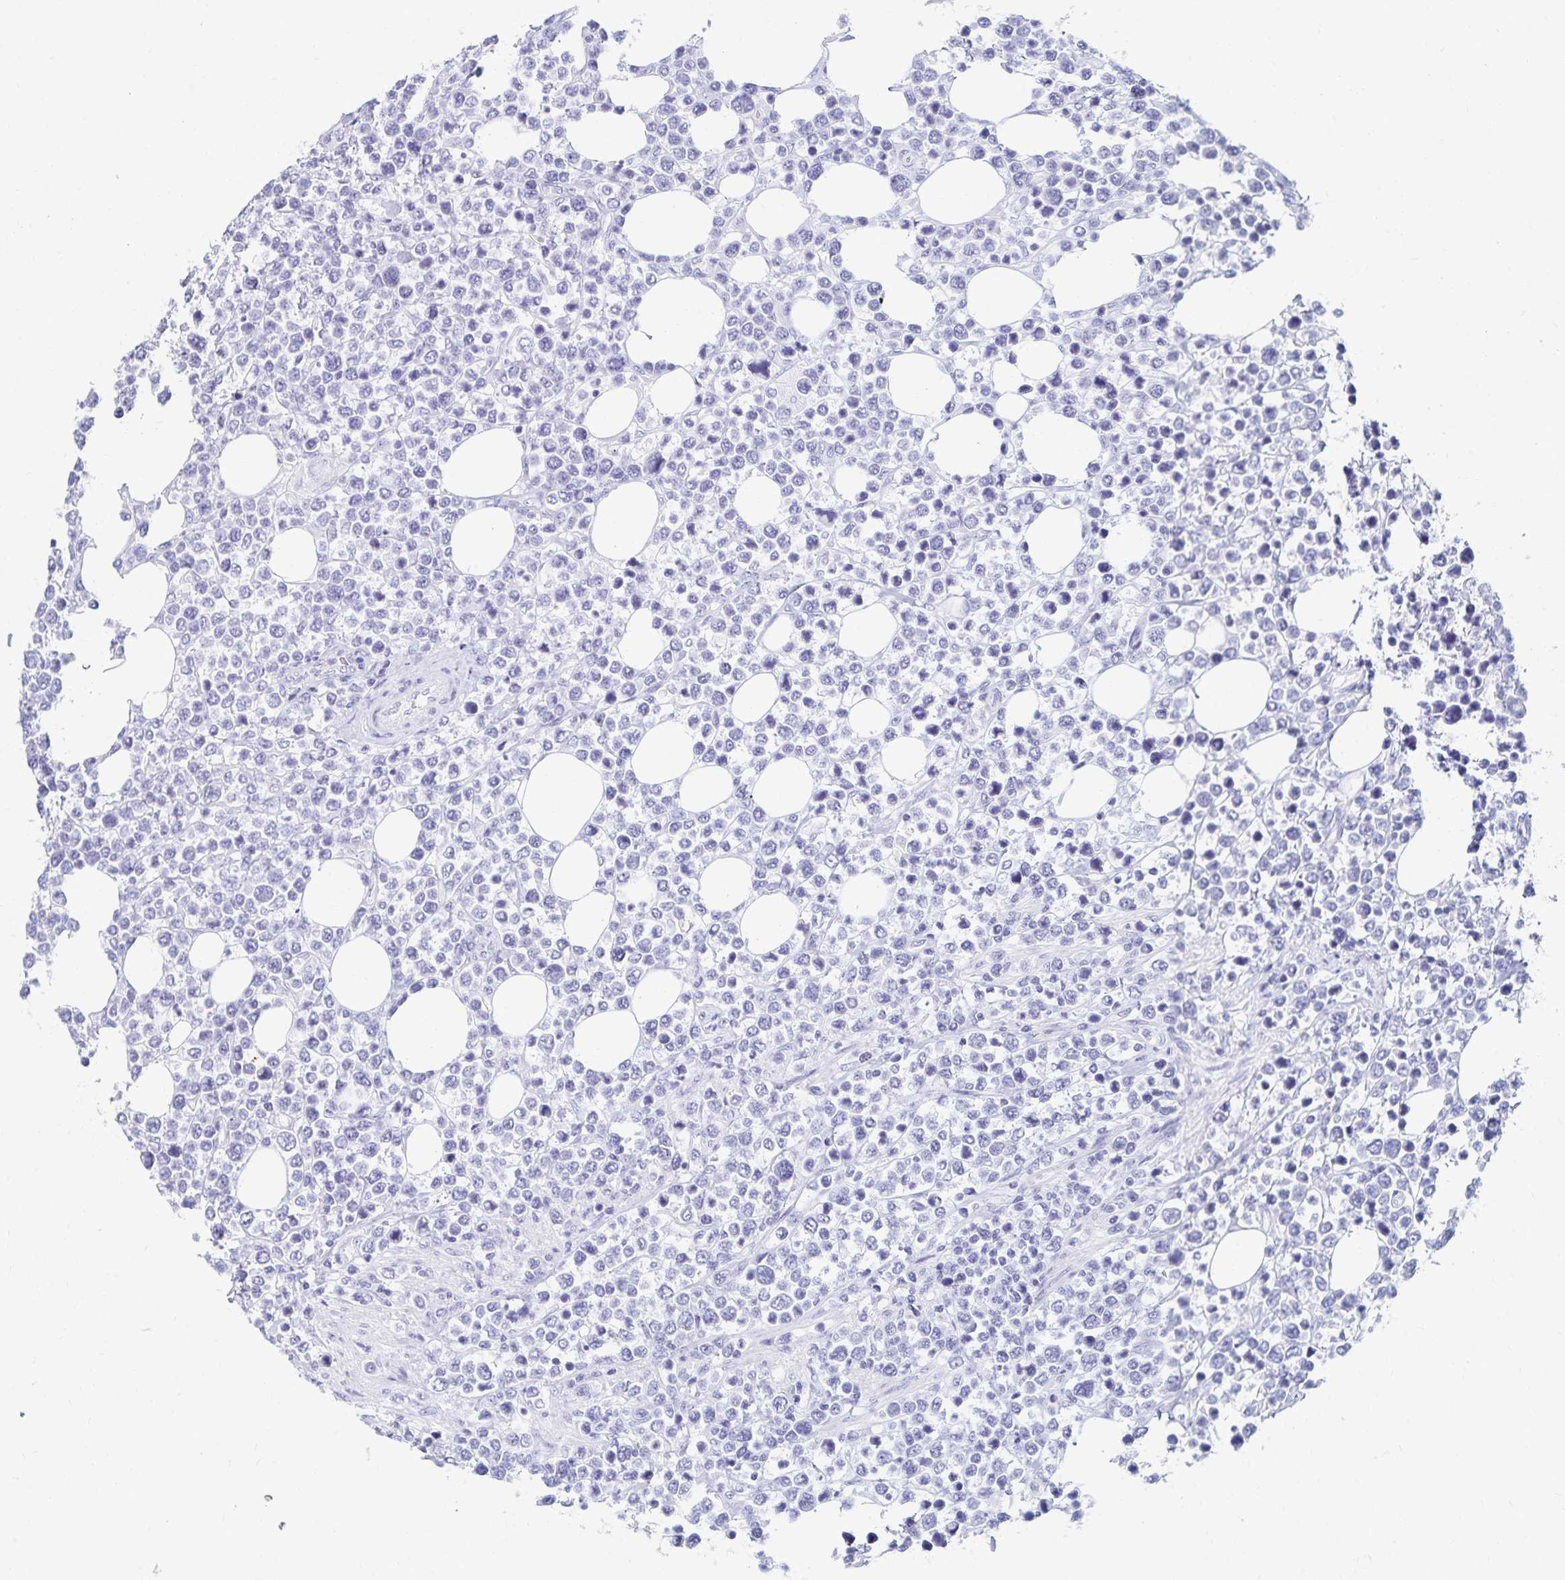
{"staining": {"intensity": "negative", "quantity": "none", "location": "none"}, "tissue": "lymphoma", "cell_type": "Tumor cells", "image_type": "cancer", "snomed": [{"axis": "morphology", "description": "Malignant lymphoma, non-Hodgkin's type, High grade"}, {"axis": "topography", "description": "Soft tissue"}], "caption": "High magnification brightfield microscopy of lymphoma stained with DAB (3,3'-diaminobenzidine) (brown) and counterstained with hematoxylin (blue): tumor cells show no significant expression.", "gene": "C2orf50", "patient": {"sex": "female", "age": 56}}